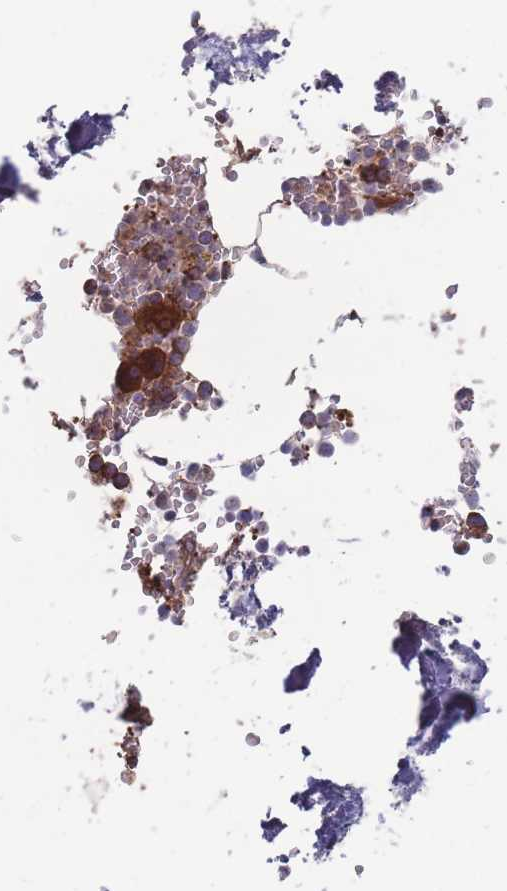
{"staining": {"intensity": "moderate", "quantity": "<25%", "location": "cytoplasmic/membranous"}, "tissue": "bone marrow", "cell_type": "Hematopoietic cells", "image_type": "normal", "snomed": [{"axis": "morphology", "description": "Normal tissue, NOS"}, {"axis": "topography", "description": "Bone marrow"}], "caption": "The photomicrograph demonstrates immunohistochemical staining of unremarkable bone marrow. There is moderate cytoplasmic/membranous staining is identified in about <25% of hematopoietic cells.", "gene": "STEAP3", "patient": {"sex": "male", "age": 70}}